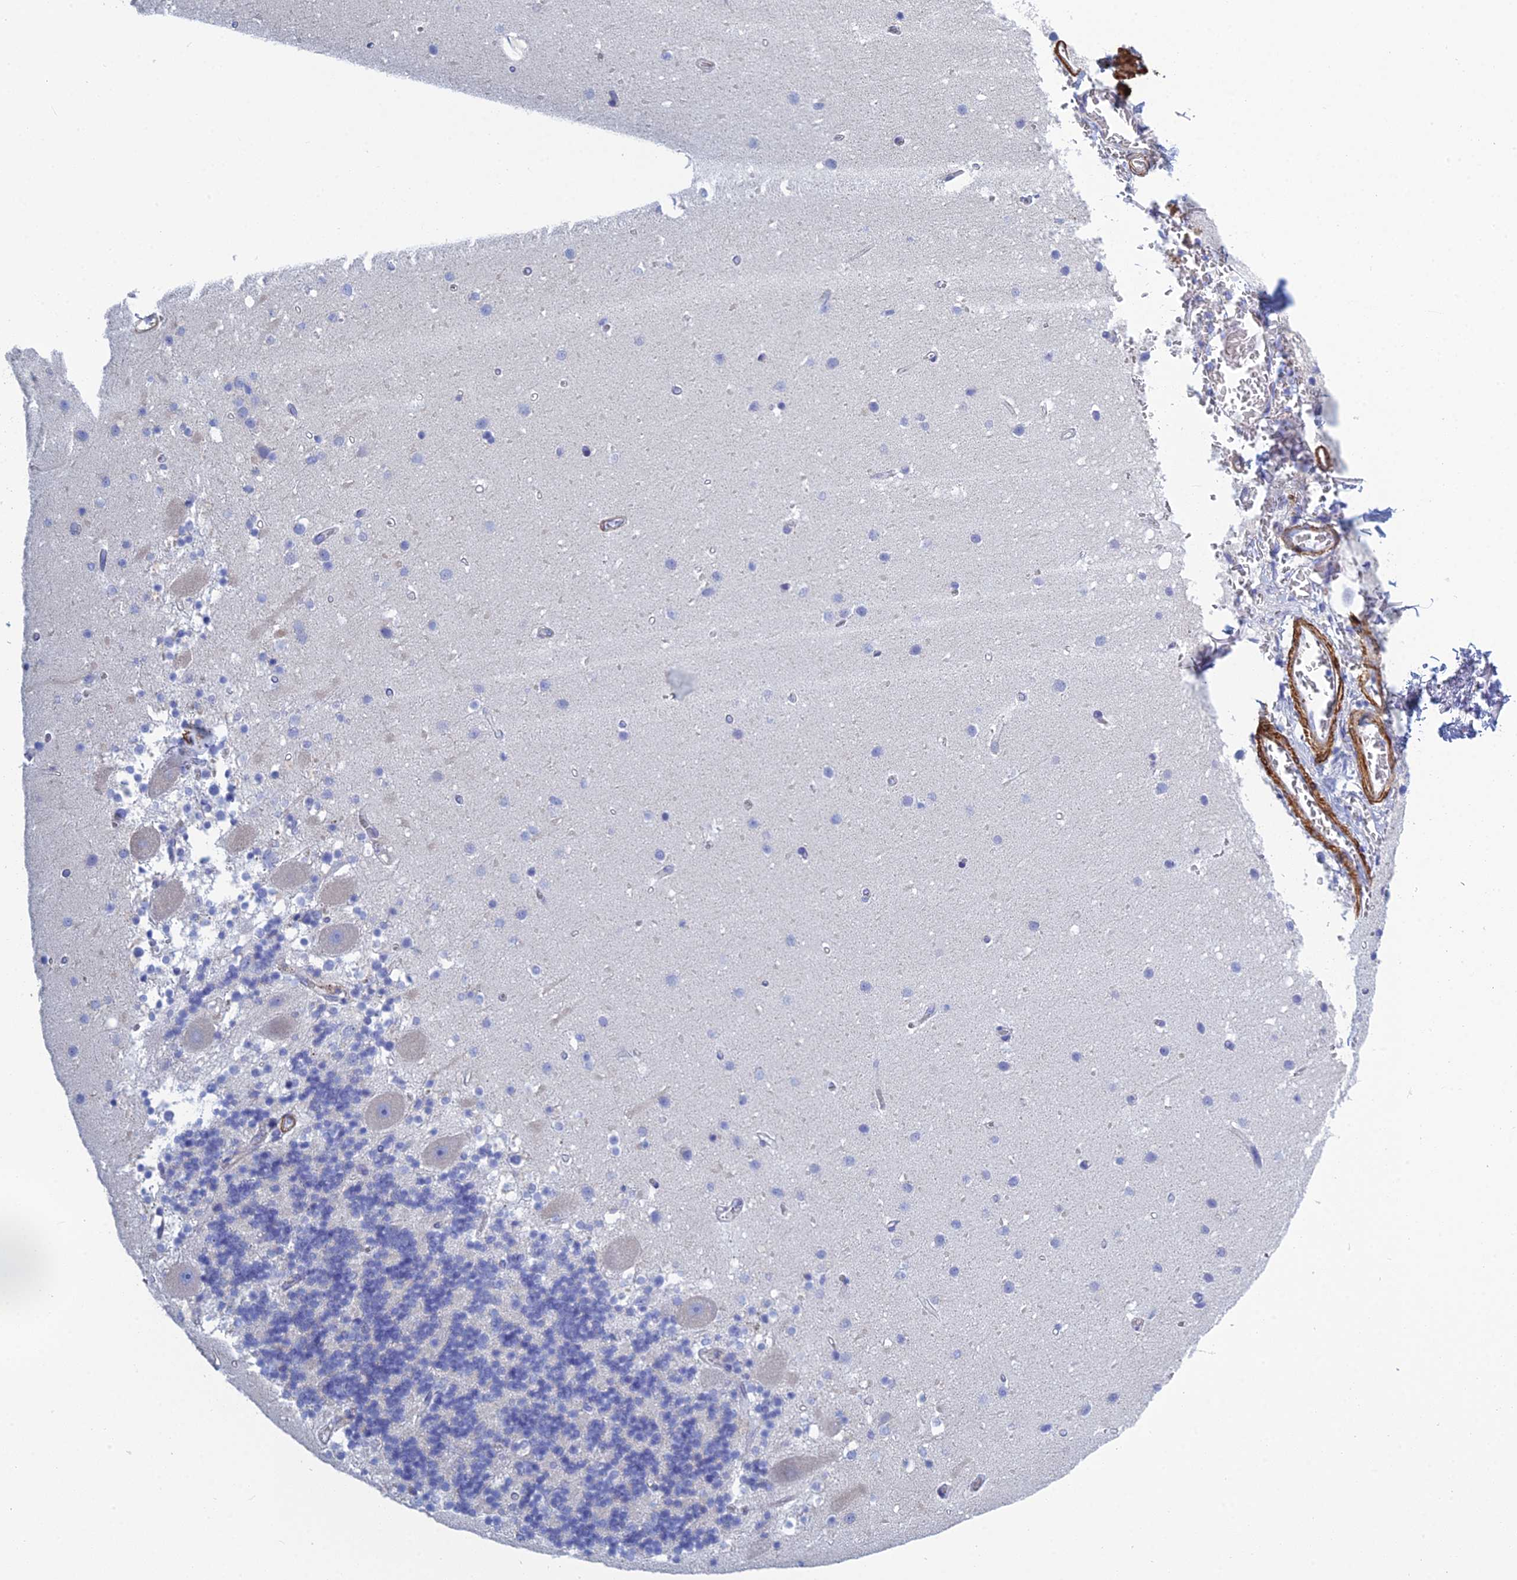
{"staining": {"intensity": "negative", "quantity": "none", "location": "none"}, "tissue": "cerebellum", "cell_type": "Cells in granular layer", "image_type": "normal", "snomed": [{"axis": "morphology", "description": "Normal tissue, NOS"}, {"axis": "topography", "description": "Cerebellum"}], "caption": "Immunohistochemistry micrograph of unremarkable cerebellum stained for a protein (brown), which displays no positivity in cells in granular layer.", "gene": "PCDHA8", "patient": {"sex": "male", "age": 54}}